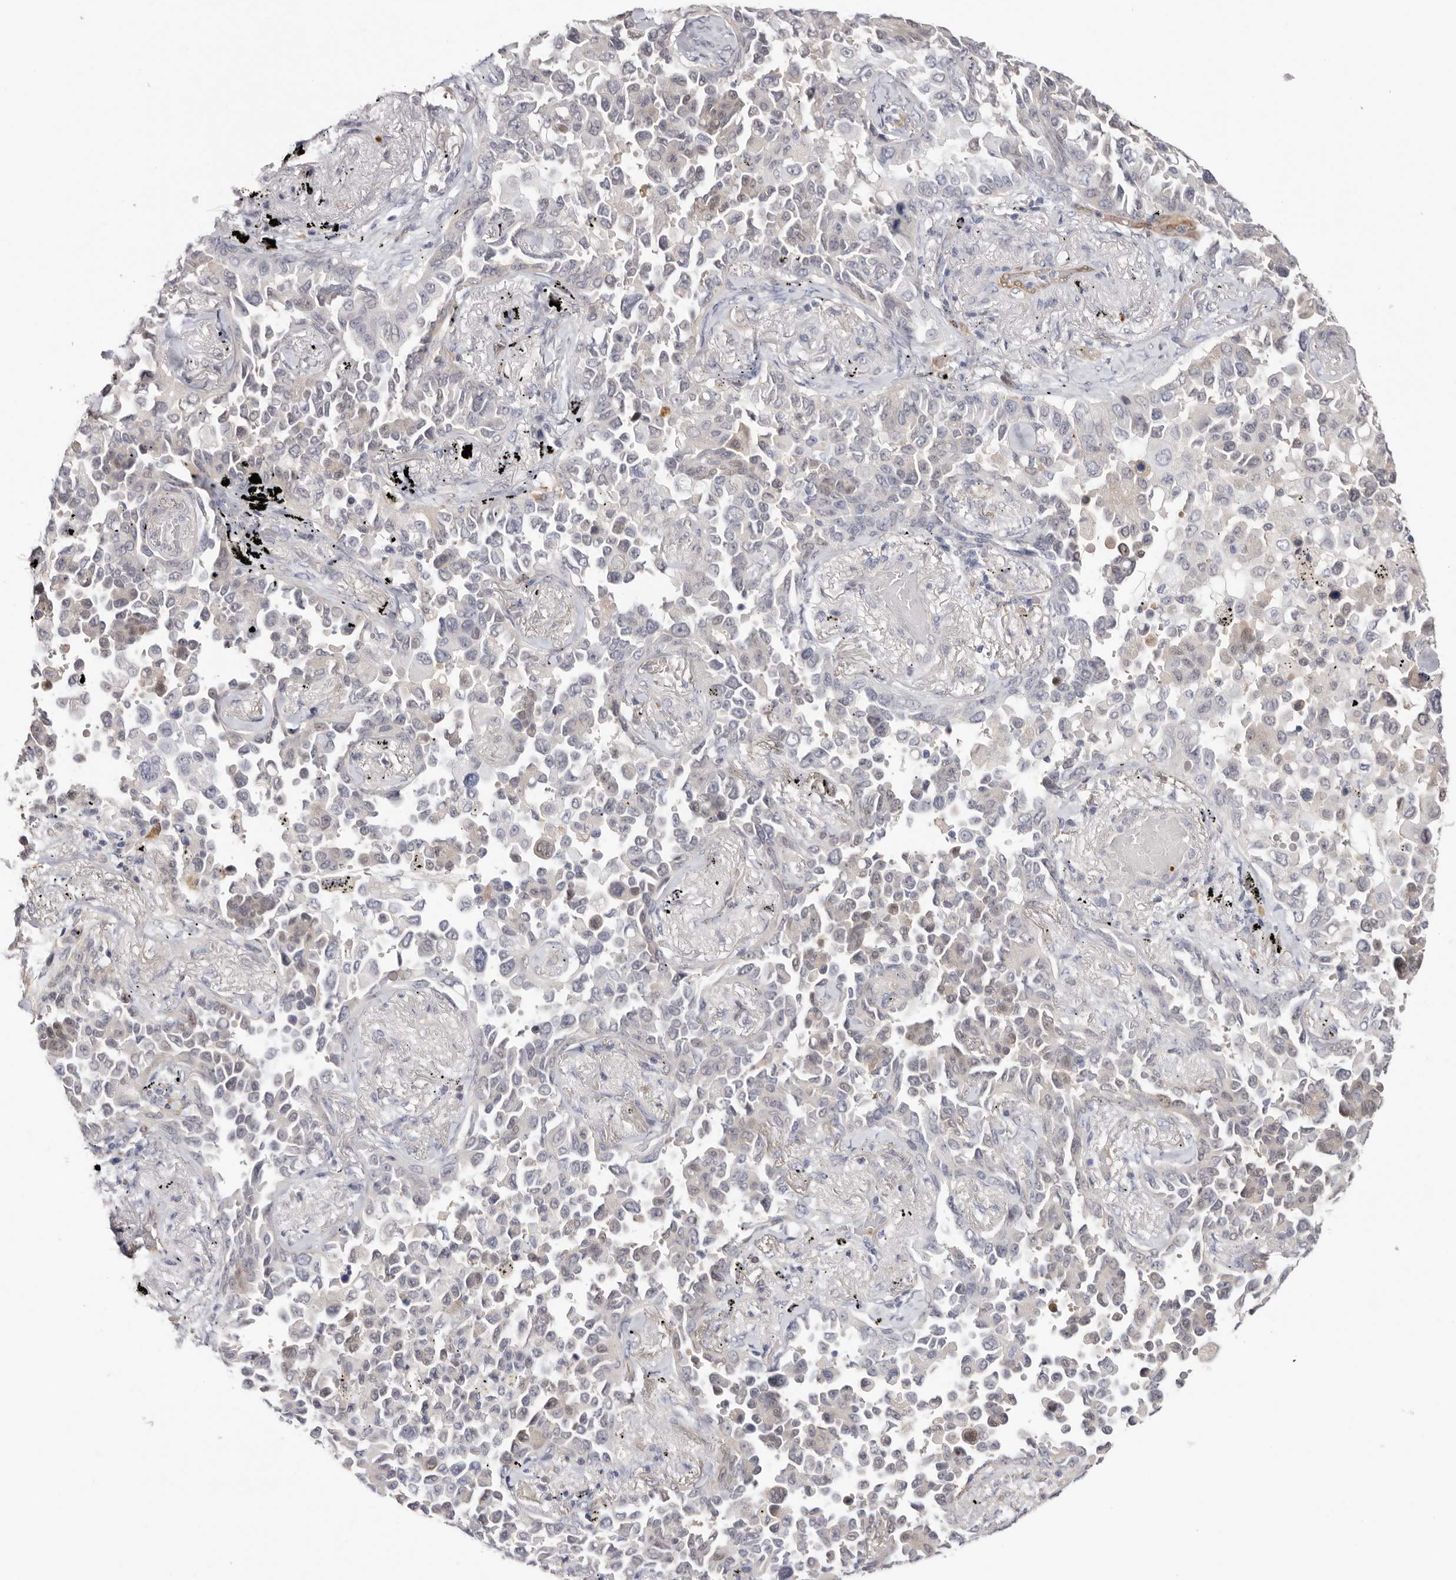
{"staining": {"intensity": "negative", "quantity": "none", "location": "none"}, "tissue": "lung cancer", "cell_type": "Tumor cells", "image_type": "cancer", "snomed": [{"axis": "morphology", "description": "Adenocarcinoma, NOS"}, {"axis": "topography", "description": "Lung"}], "caption": "Lung cancer (adenocarcinoma) was stained to show a protein in brown. There is no significant staining in tumor cells. (Brightfield microscopy of DAB IHC at high magnification).", "gene": "PKDCC", "patient": {"sex": "female", "age": 67}}